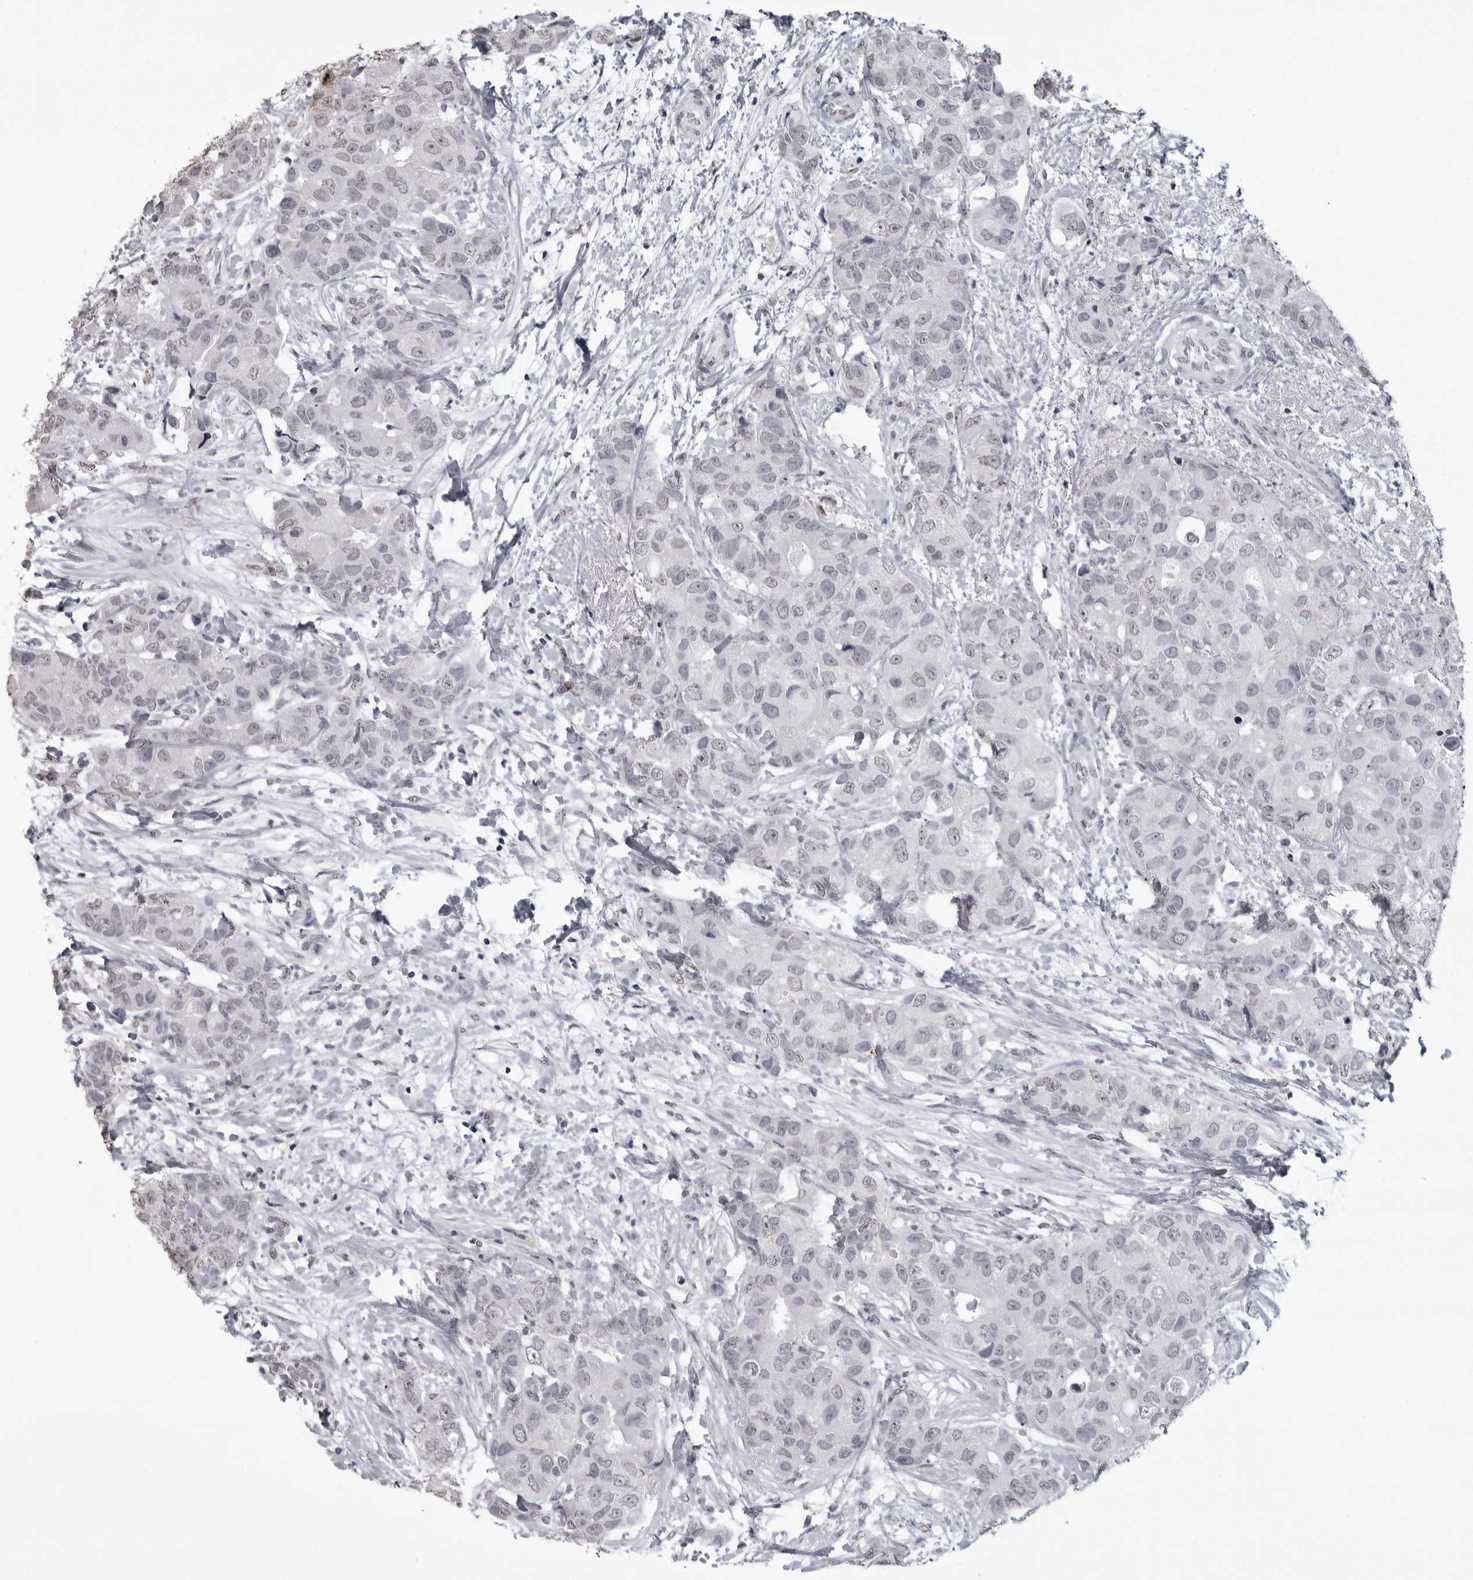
{"staining": {"intensity": "weak", "quantity": "<25%", "location": "nuclear"}, "tissue": "breast cancer", "cell_type": "Tumor cells", "image_type": "cancer", "snomed": [{"axis": "morphology", "description": "Duct carcinoma"}, {"axis": "topography", "description": "Breast"}], "caption": "Immunohistochemistry micrograph of breast cancer stained for a protein (brown), which displays no staining in tumor cells.", "gene": "HEPACAM", "patient": {"sex": "female", "age": 62}}